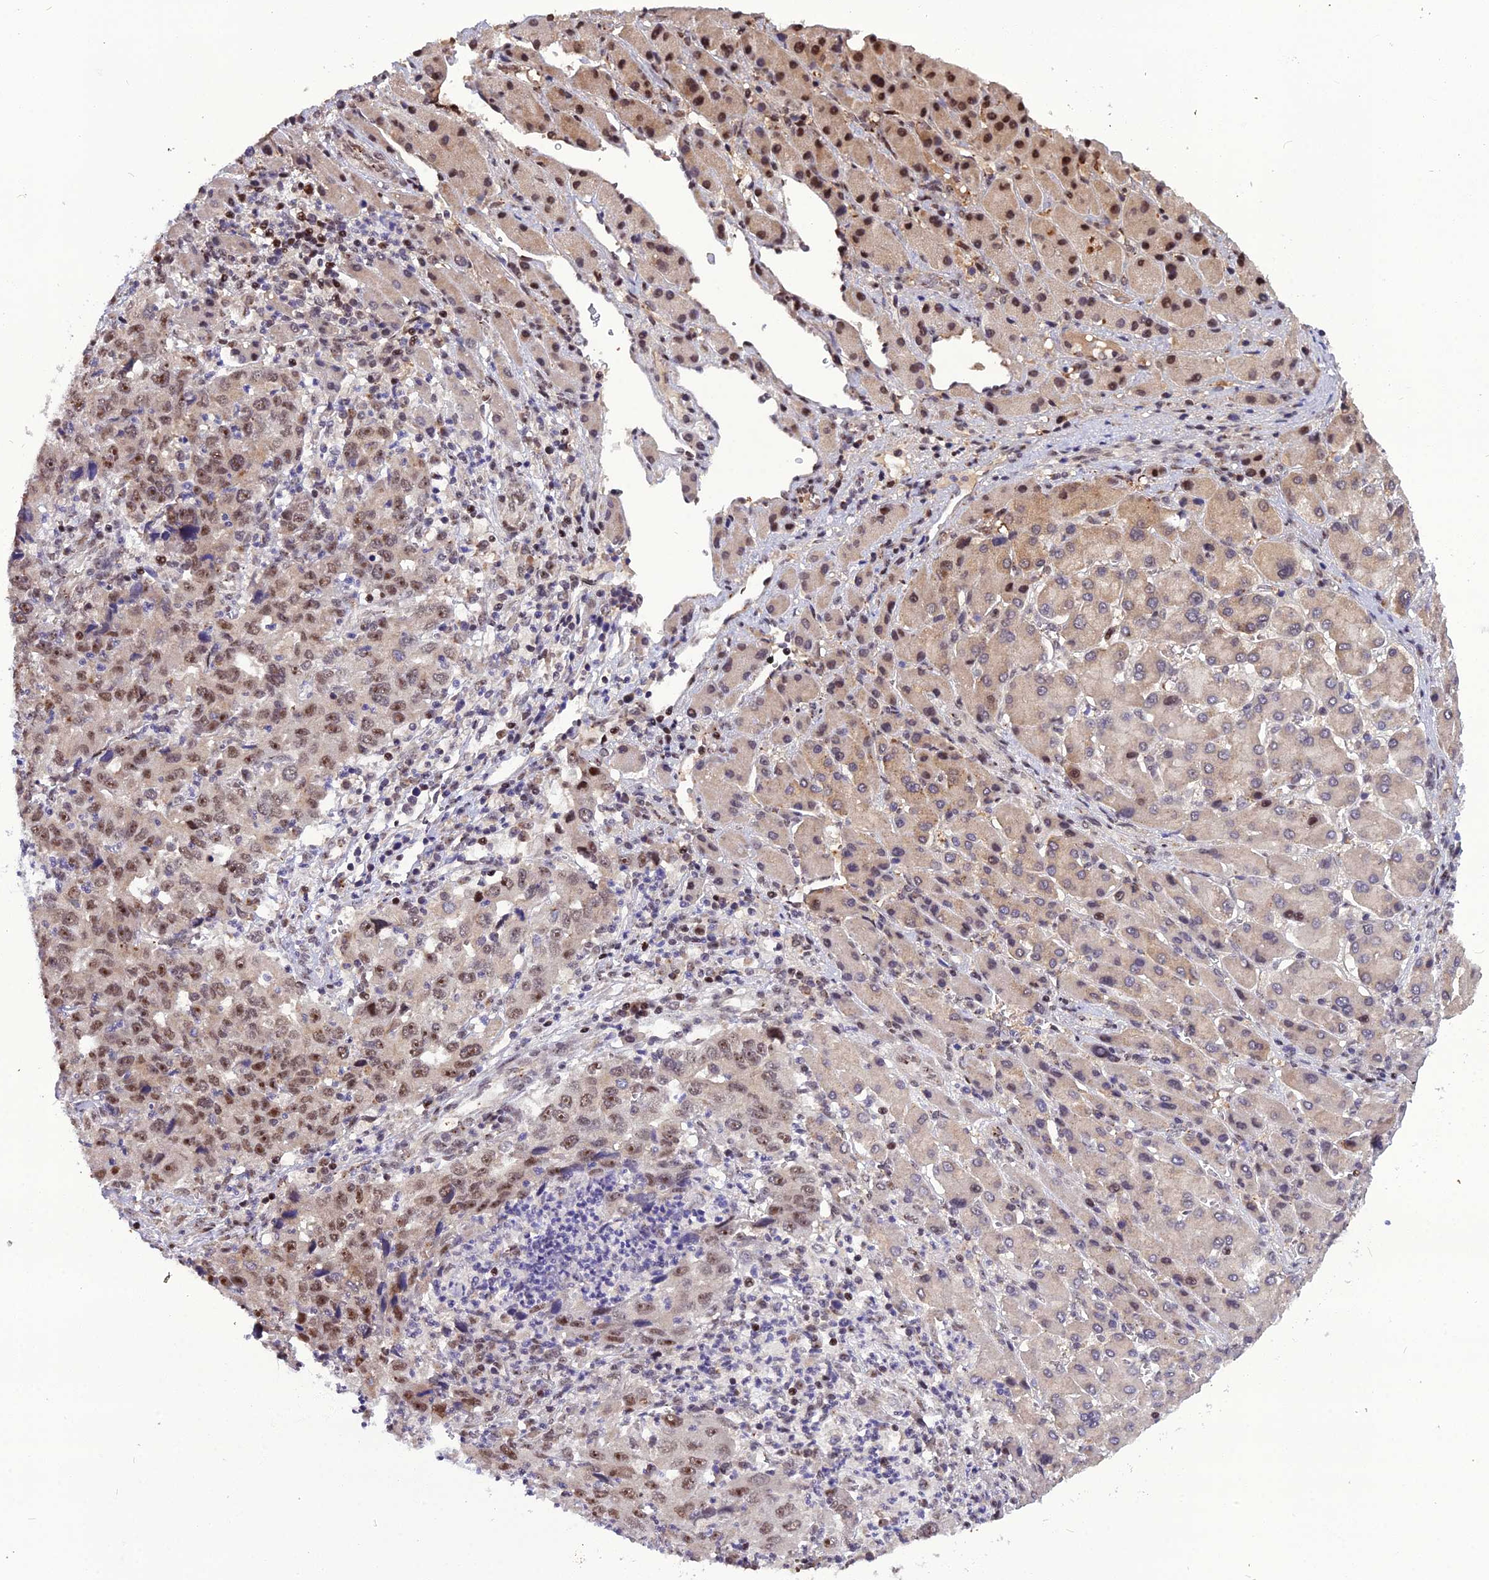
{"staining": {"intensity": "moderate", "quantity": ">75%", "location": "nuclear"}, "tissue": "liver cancer", "cell_type": "Tumor cells", "image_type": "cancer", "snomed": [{"axis": "morphology", "description": "Carcinoma, Hepatocellular, NOS"}, {"axis": "topography", "description": "Liver"}], "caption": "Brown immunohistochemical staining in liver cancer displays moderate nuclear expression in about >75% of tumor cells. The protein of interest is shown in brown color, while the nuclei are stained blue.", "gene": "ARL2", "patient": {"sex": "male", "age": 63}}